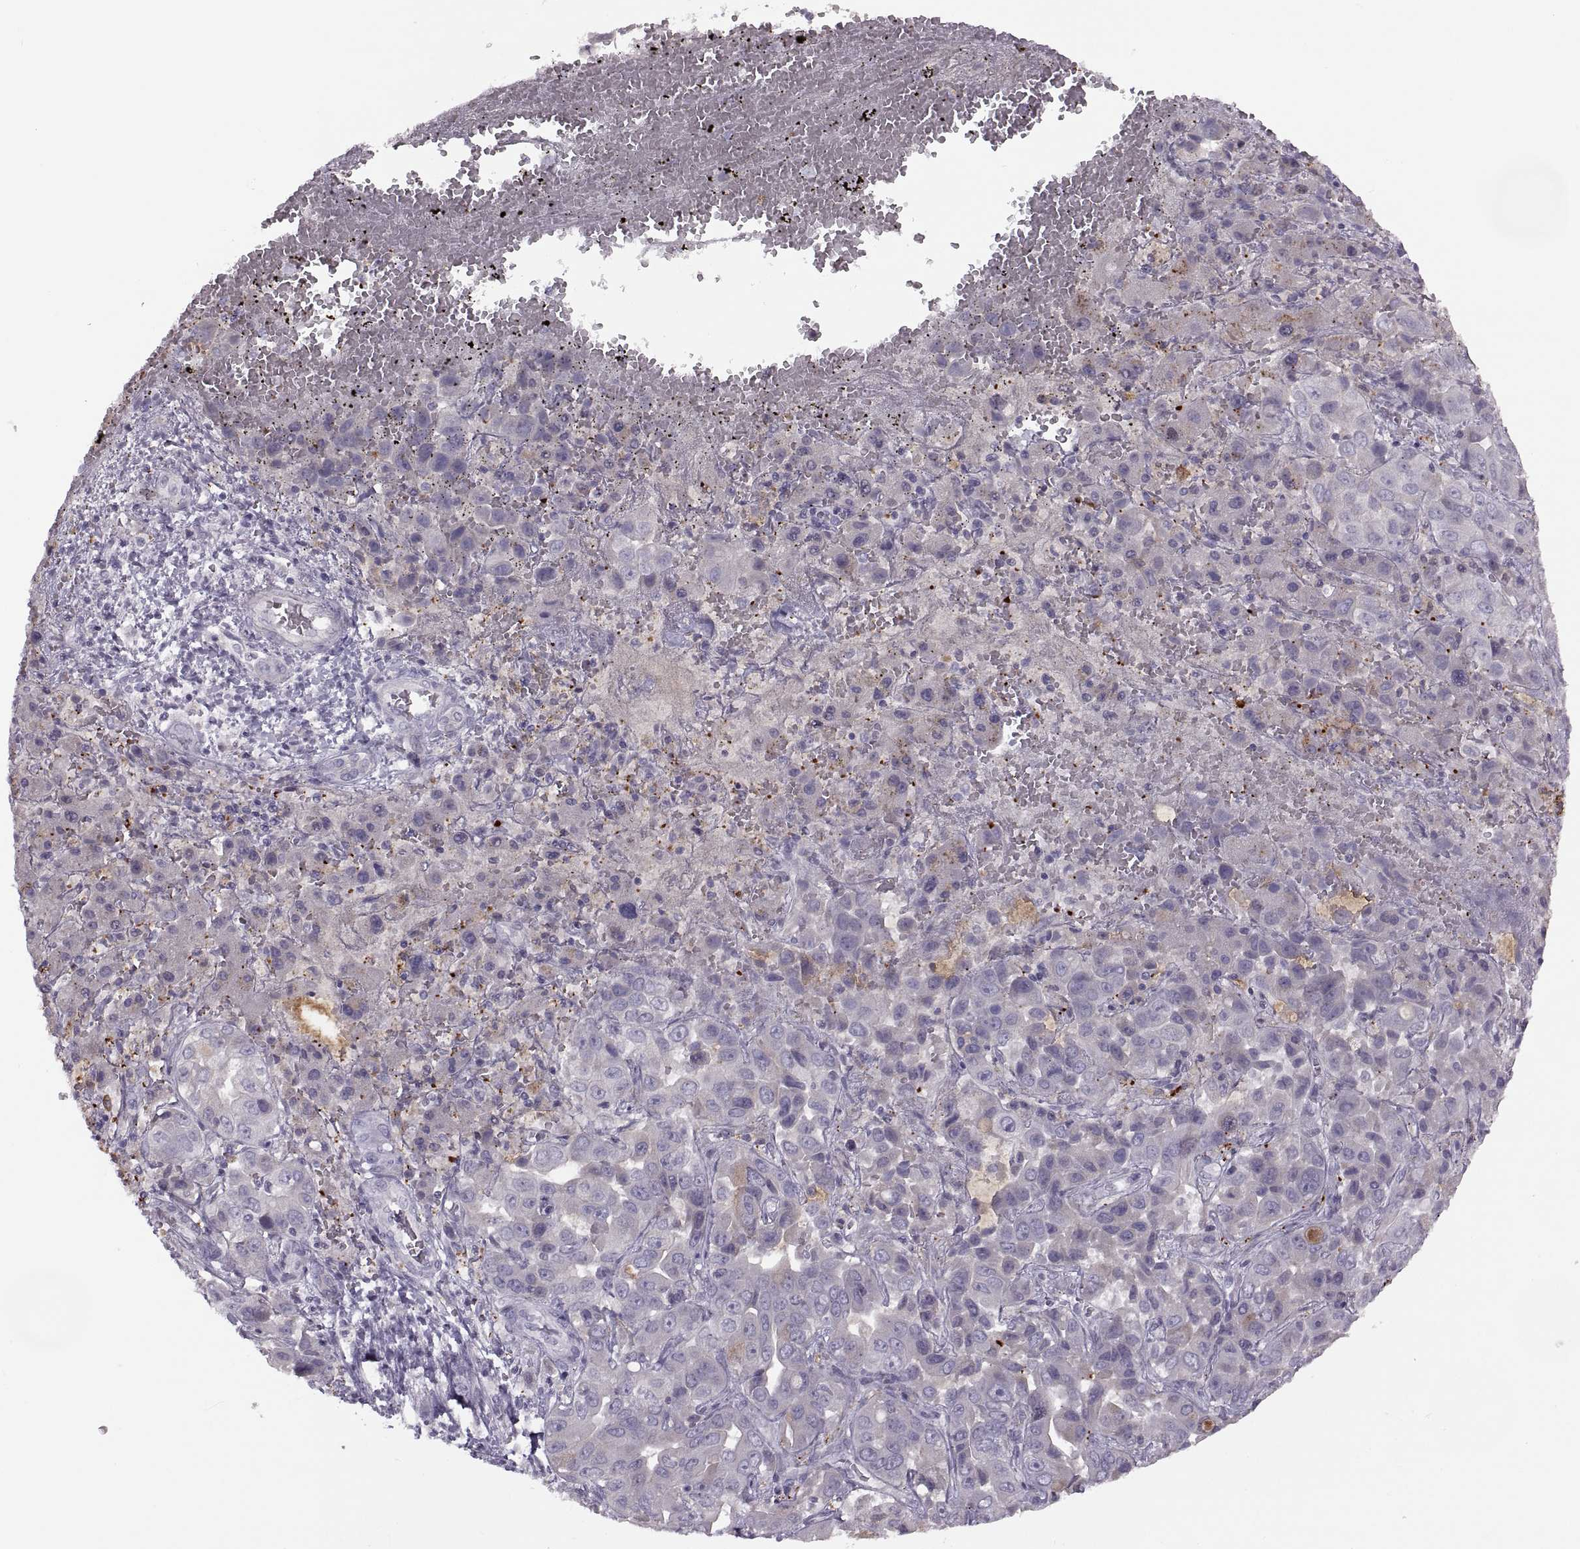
{"staining": {"intensity": "negative", "quantity": "none", "location": "none"}, "tissue": "liver cancer", "cell_type": "Tumor cells", "image_type": "cancer", "snomed": [{"axis": "morphology", "description": "Cholangiocarcinoma"}, {"axis": "topography", "description": "Liver"}], "caption": "IHC photomicrograph of human liver cancer (cholangiocarcinoma) stained for a protein (brown), which demonstrates no positivity in tumor cells. (Immunohistochemistry, brightfield microscopy, high magnification).", "gene": "H2AP", "patient": {"sex": "female", "age": 52}}